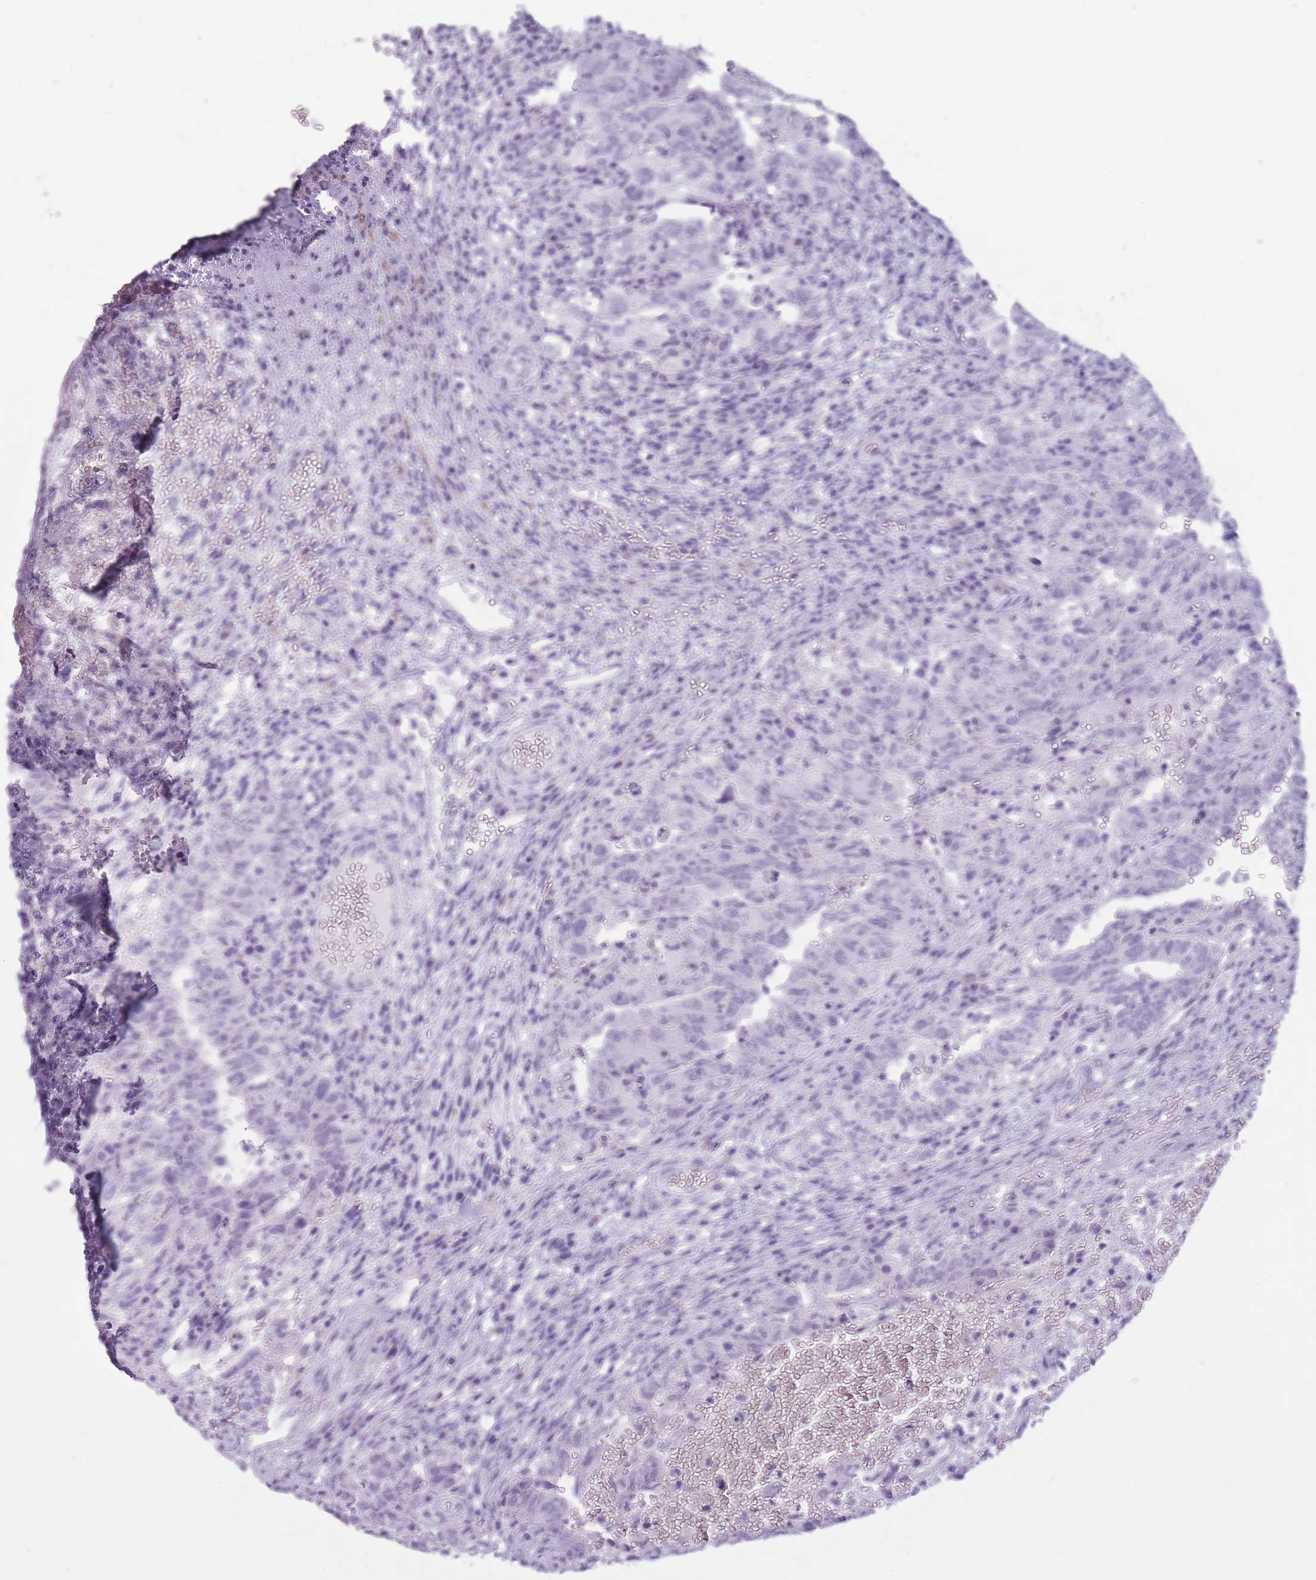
{"staining": {"intensity": "negative", "quantity": "none", "location": "none"}, "tissue": "testis cancer", "cell_type": "Tumor cells", "image_type": "cancer", "snomed": [{"axis": "morphology", "description": "Carcinoma, Embryonal, NOS"}, {"axis": "topography", "description": "Testis"}], "caption": "Image shows no significant protein staining in tumor cells of testis cancer.", "gene": "GOLGA6D", "patient": {"sex": "male", "age": 26}}